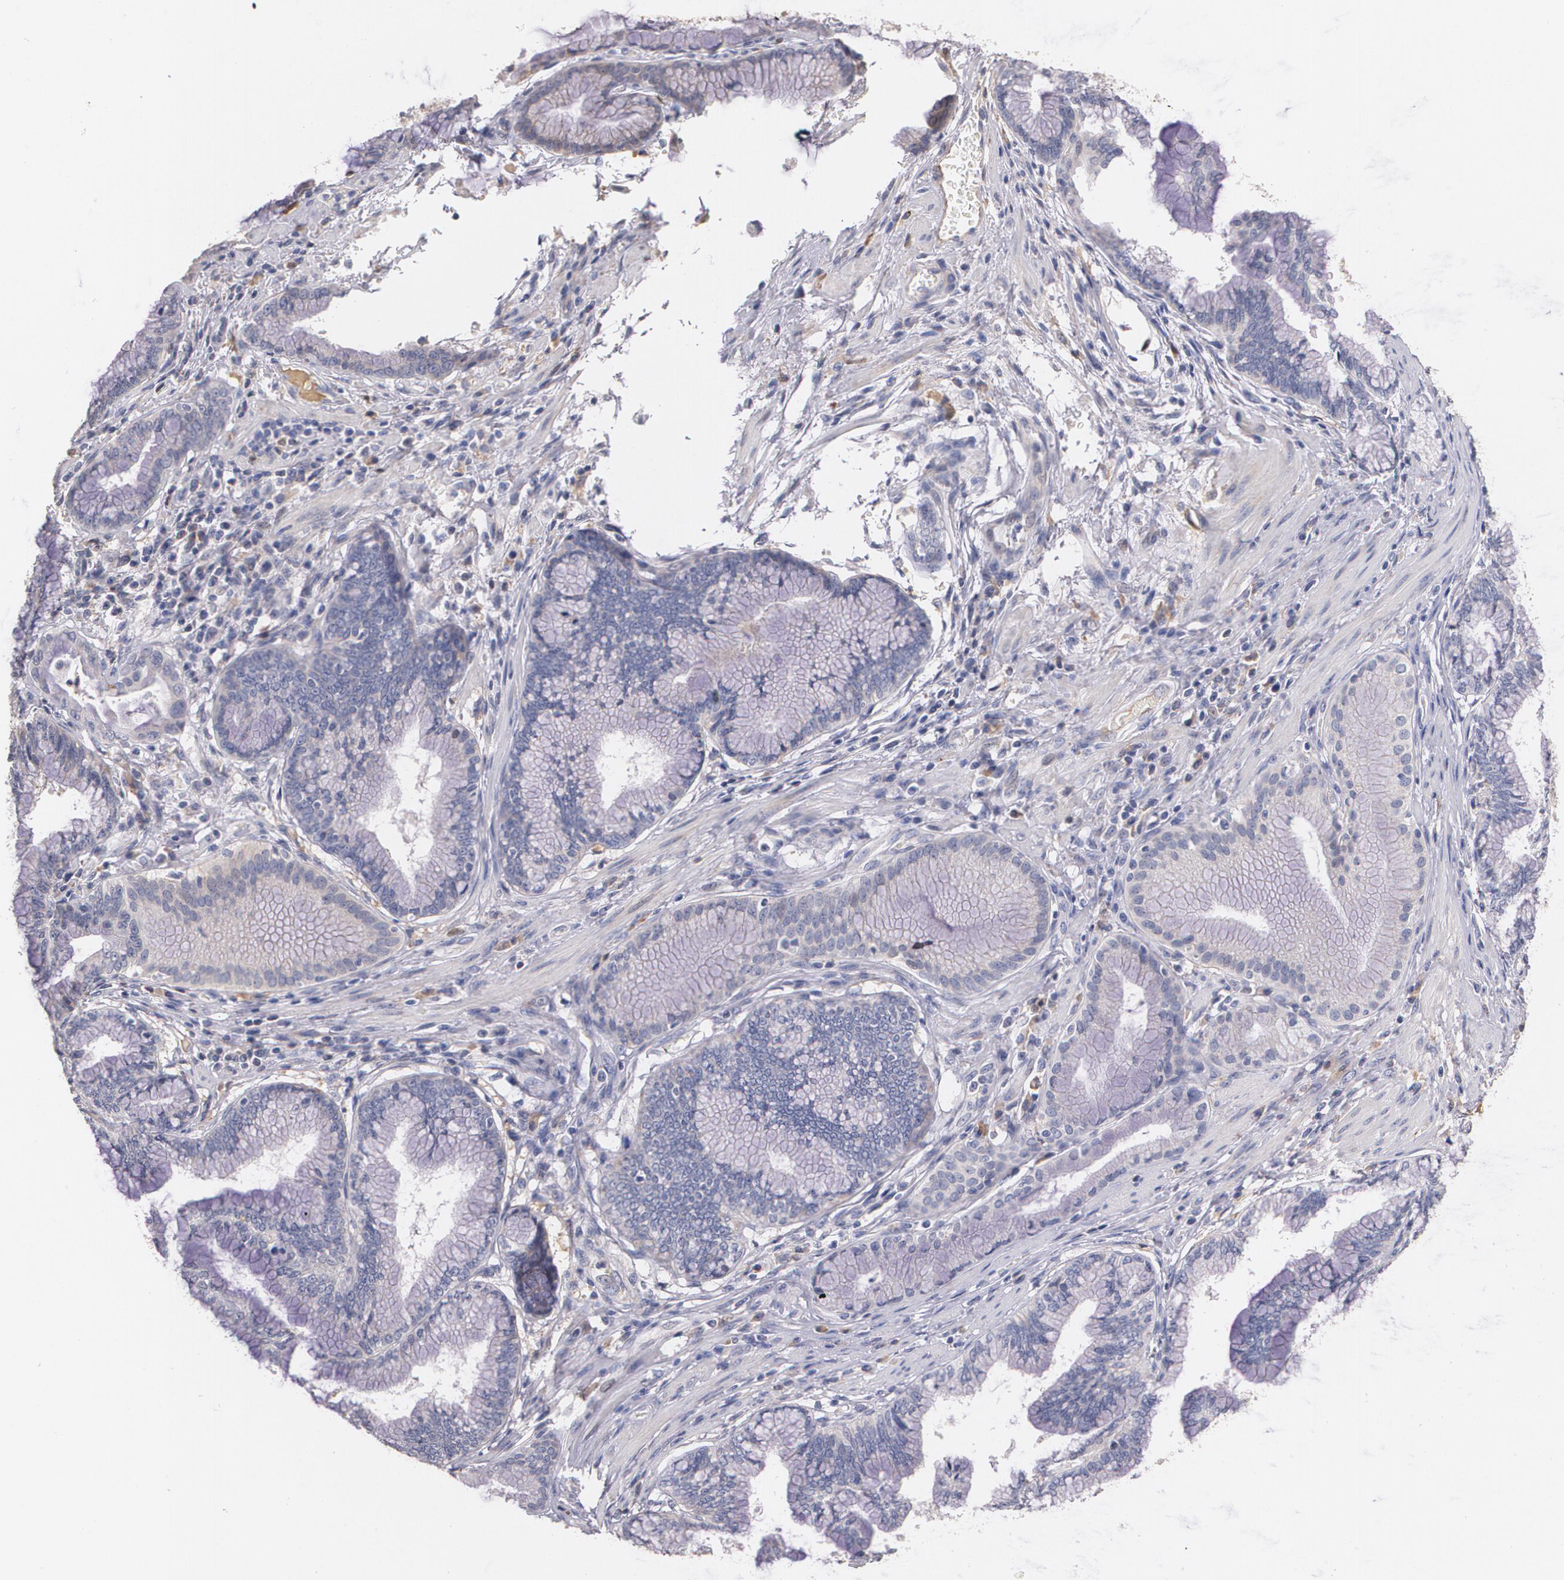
{"staining": {"intensity": "negative", "quantity": "none", "location": "none"}, "tissue": "pancreatic cancer", "cell_type": "Tumor cells", "image_type": "cancer", "snomed": [{"axis": "morphology", "description": "Adenocarcinoma, NOS"}, {"axis": "topography", "description": "Pancreas"}], "caption": "Tumor cells show no significant expression in pancreatic cancer (adenocarcinoma).", "gene": "AMBP", "patient": {"sex": "female", "age": 64}}